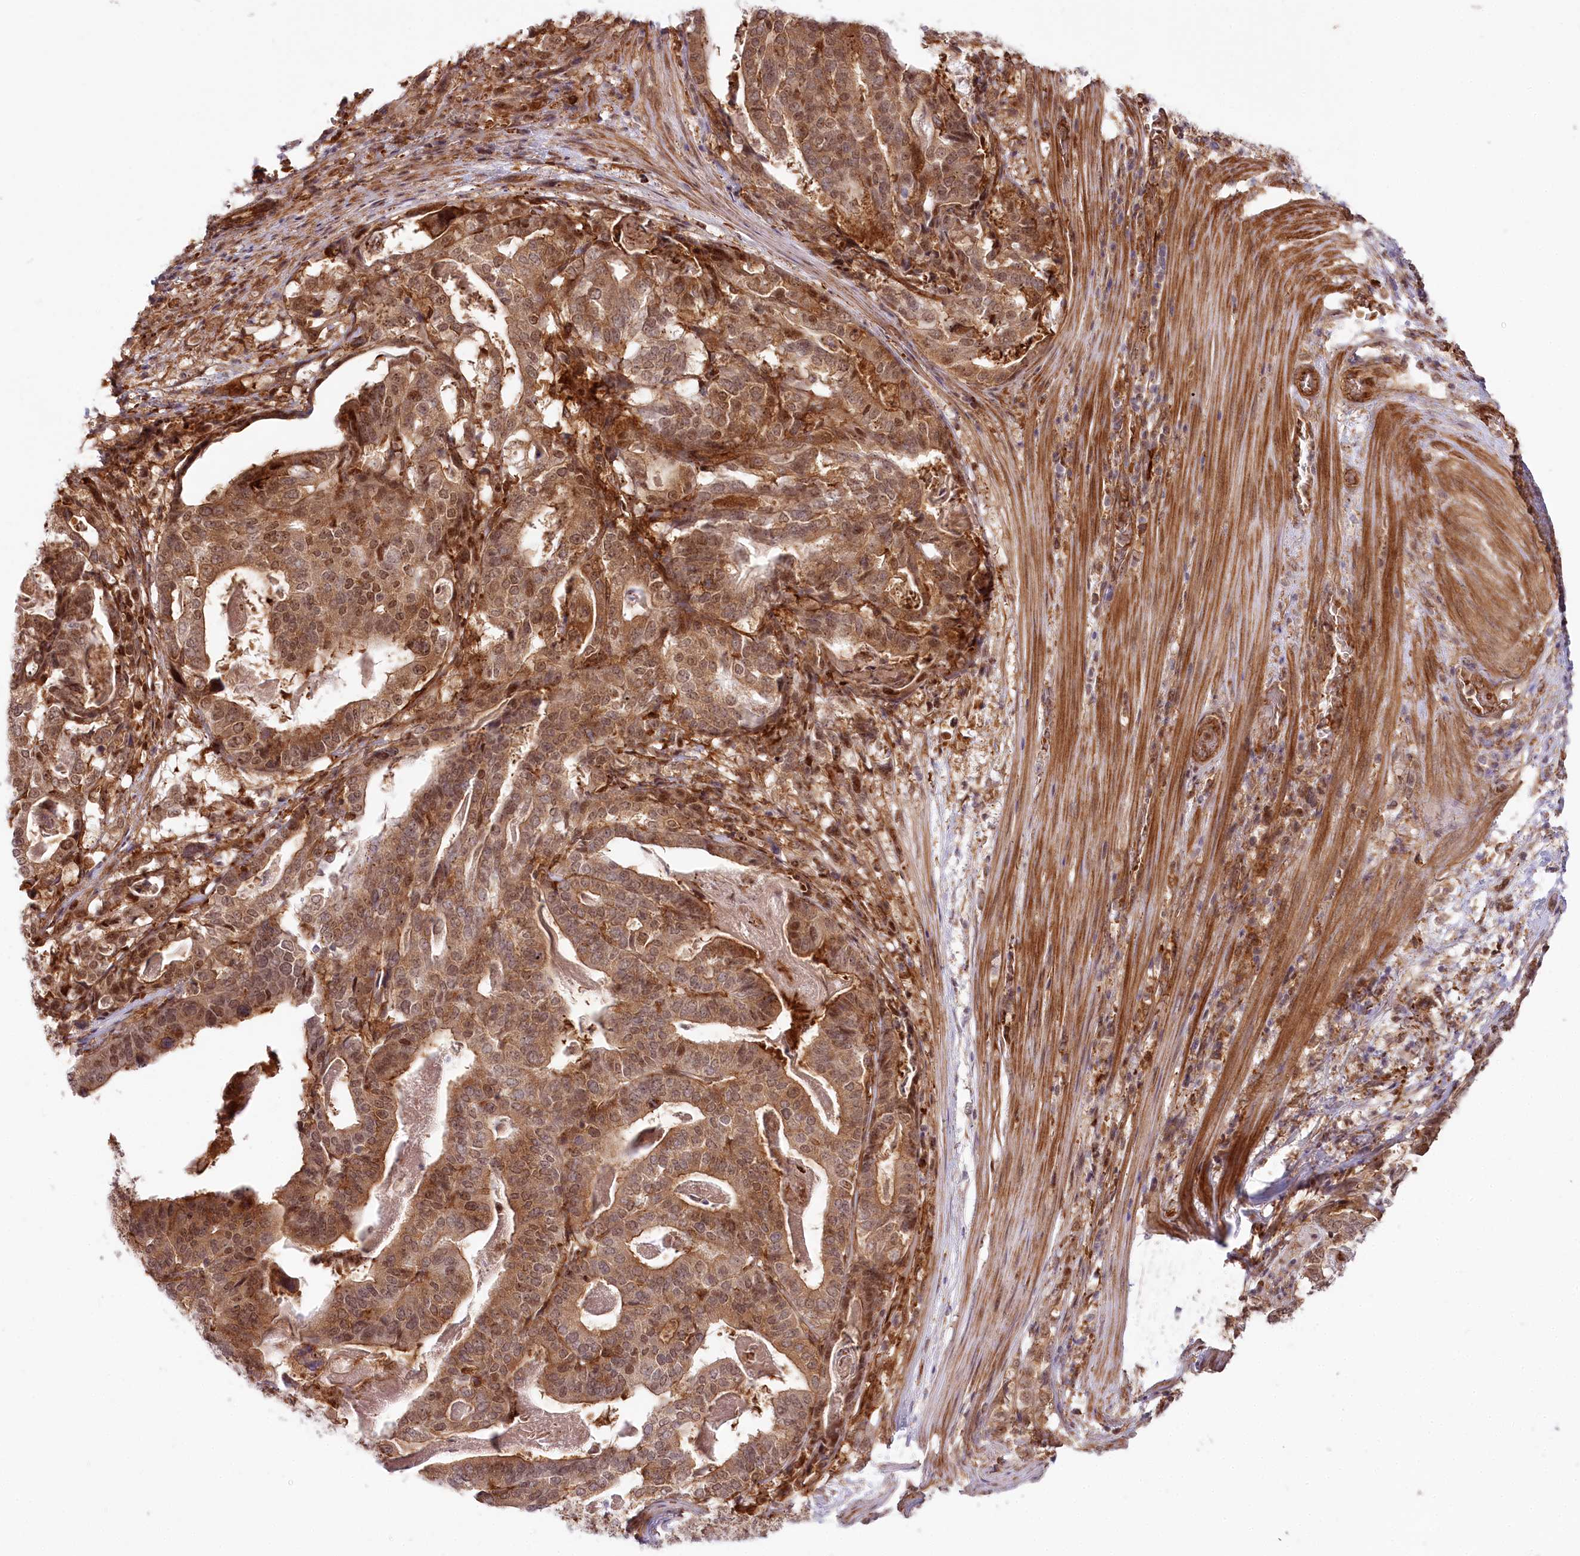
{"staining": {"intensity": "moderate", "quantity": ">75%", "location": "cytoplasmic/membranous,nuclear"}, "tissue": "stomach cancer", "cell_type": "Tumor cells", "image_type": "cancer", "snomed": [{"axis": "morphology", "description": "Adenocarcinoma, NOS"}, {"axis": "topography", "description": "Stomach"}], "caption": "IHC photomicrograph of neoplastic tissue: human stomach adenocarcinoma stained using IHC reveals medium levels of moderate protein expression localized specifically in the cytoplasmic/membranous and nuclear of tumor cells, appearing as a cytoplasmic/membranous and nuclear brown color.", "gene": "TUBGCP2", "patient": {"sex": "male", "age": 48}}